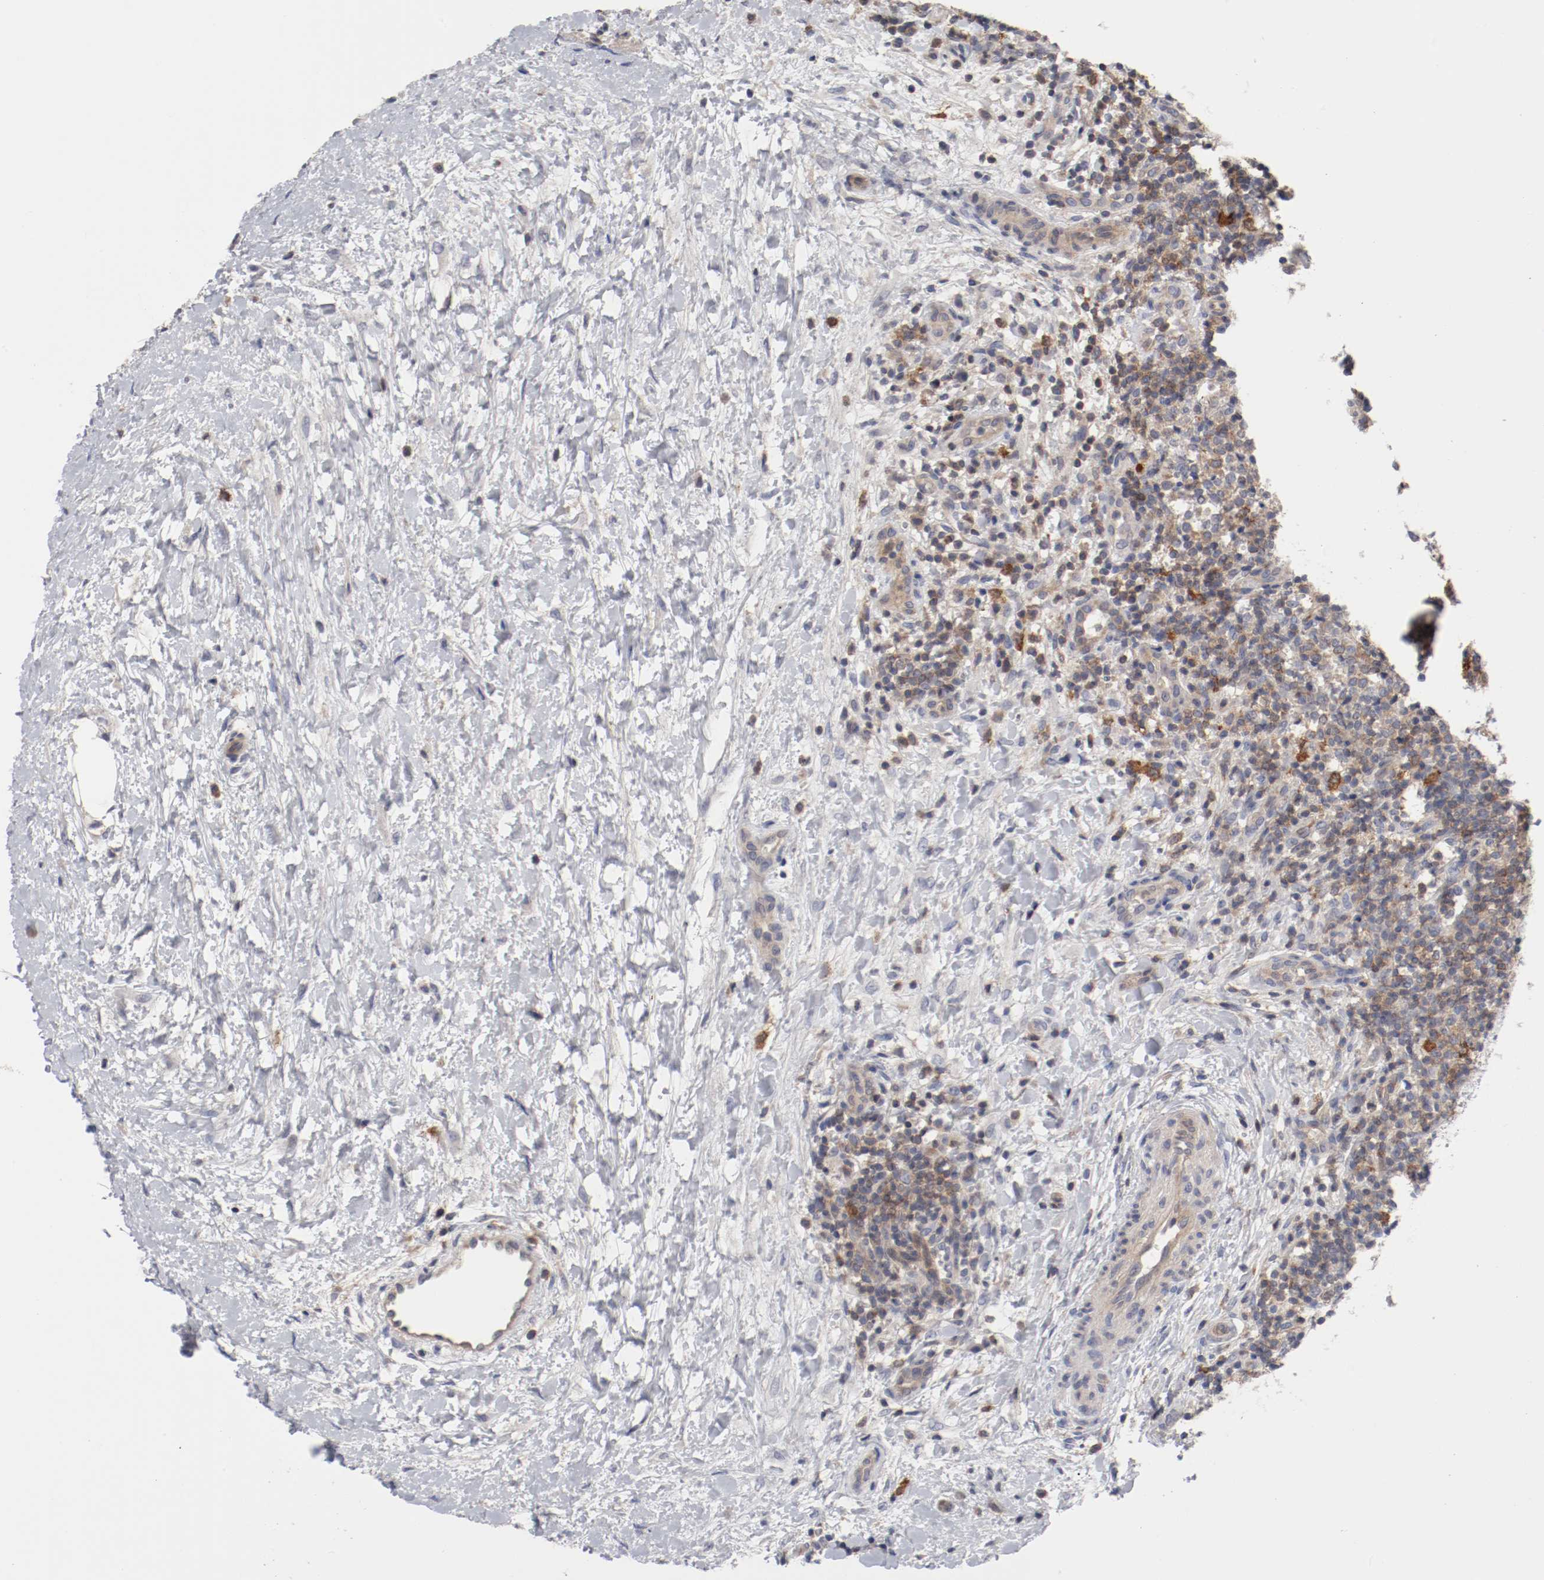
{"staining": {"intensity": "weak", "quantity": "25%-75%", "location": "cytoplasmic/membranous"}, "tissue": "lymphoma", "cell_type": "Tumor cells", "image_type": "cancer", "snomed": [{"axis": "morphology", "description": "Malignant lymphoma, non-Hodgkin's type, Low grade"}, {"axis": "topography", "description": "Lymph node"}], "caption": "Human malignant lymphoma, non-Hodgkin's type (low-grade) stained for a protein (brown) reveals weak cytoplasmic/membranous positive staining in about 25%-75% of tumor cells.", "gene": "CBL", "patient": {"sex": "female", "age": 76}}